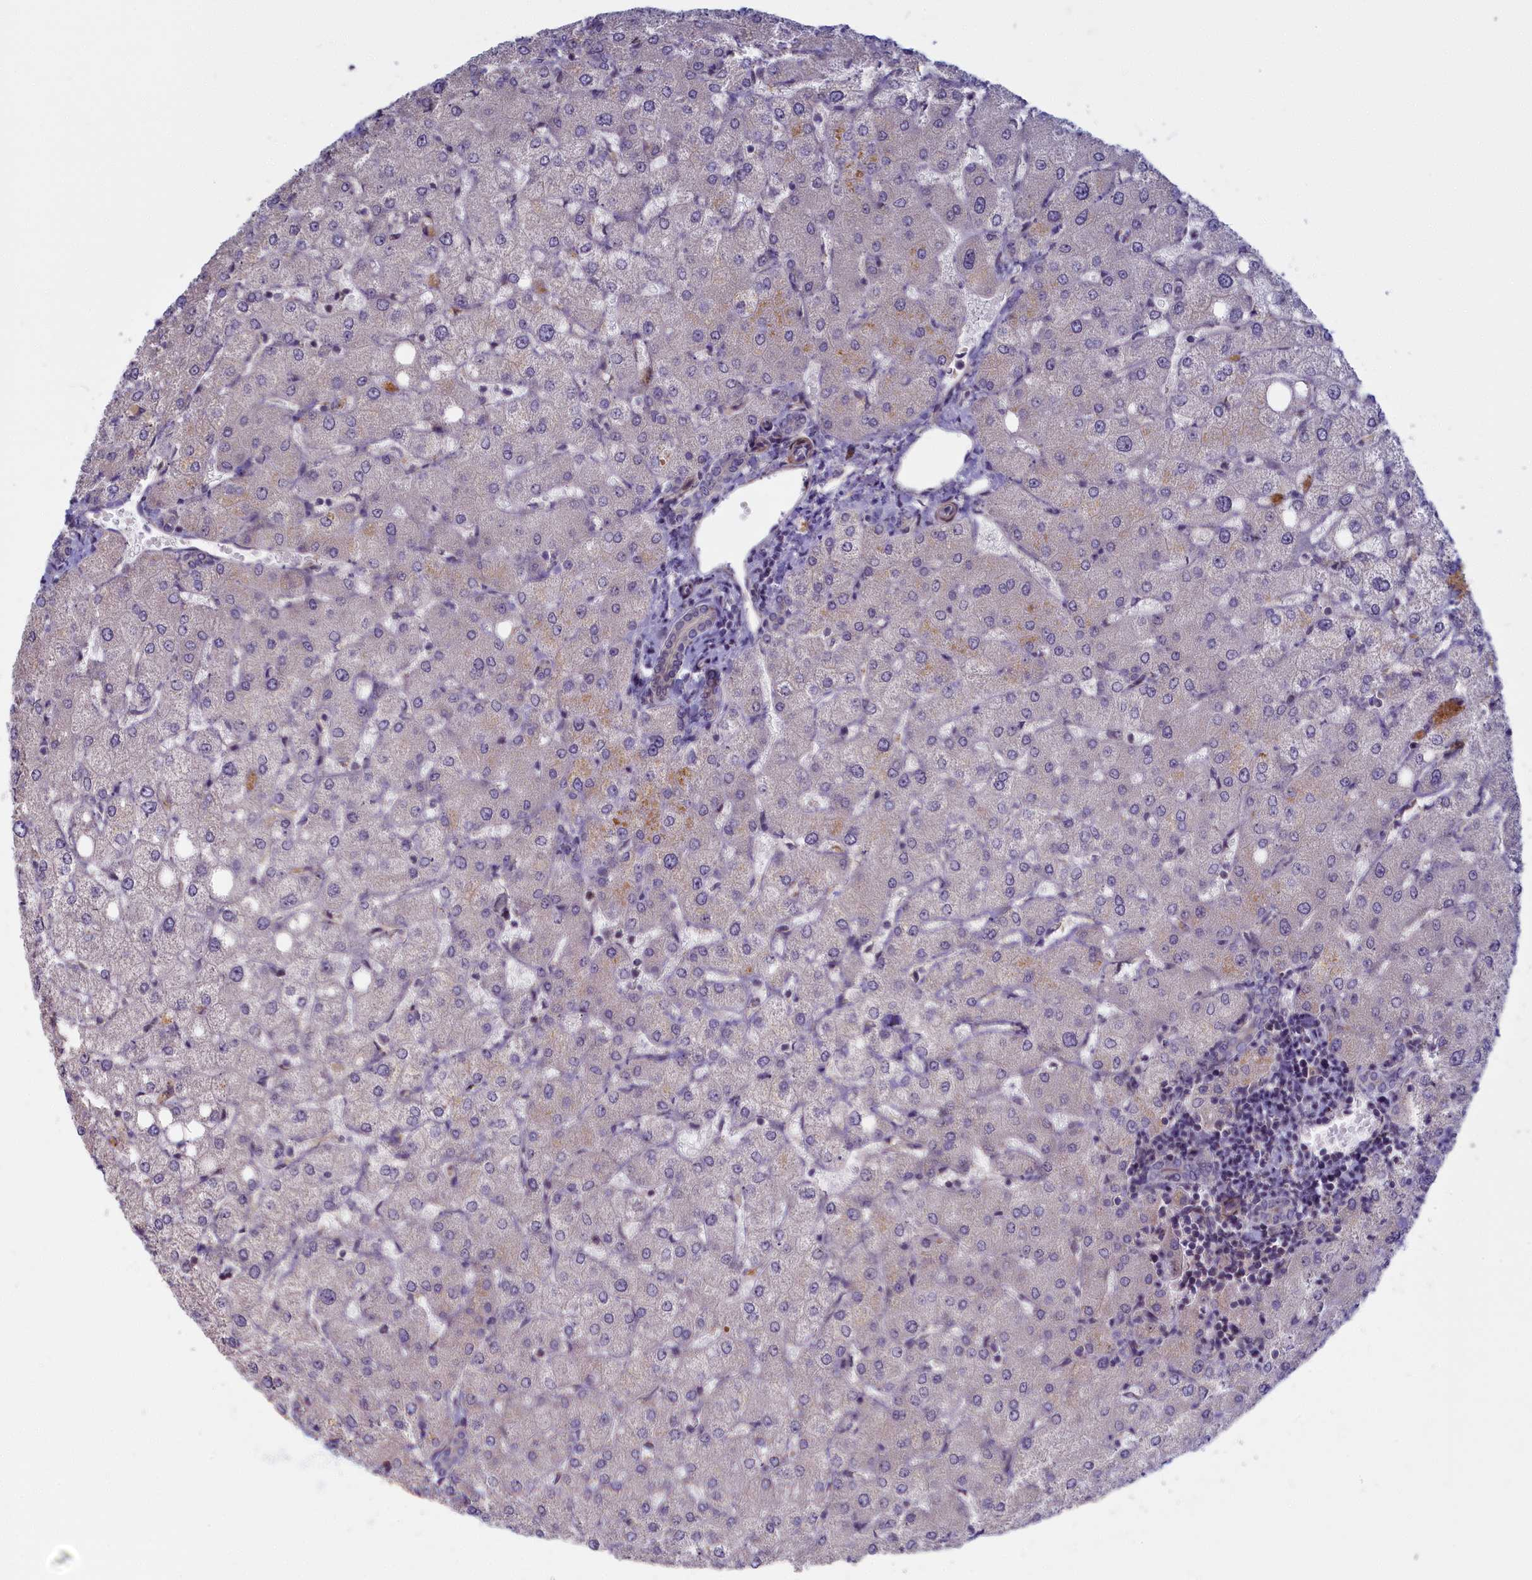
{"staining": {"intensity": "negative", "quantity": "none", "location": "none"}, "tissue": "liver", "cell_type": "Cholangiocytes", "image_type": "normal", "snomed": [{"axis": "morphology", "description": "Normal tissue, NOS"}, {"axis": "topography", "description": "Liver"}], "caption": "High power microscopy photomicrograph of an IHC image of unremarkable liver, revealing no significant expression in cholangiocytes.", "gene": "TRPM4", "patient": {"sex": "female", "age": 54}}